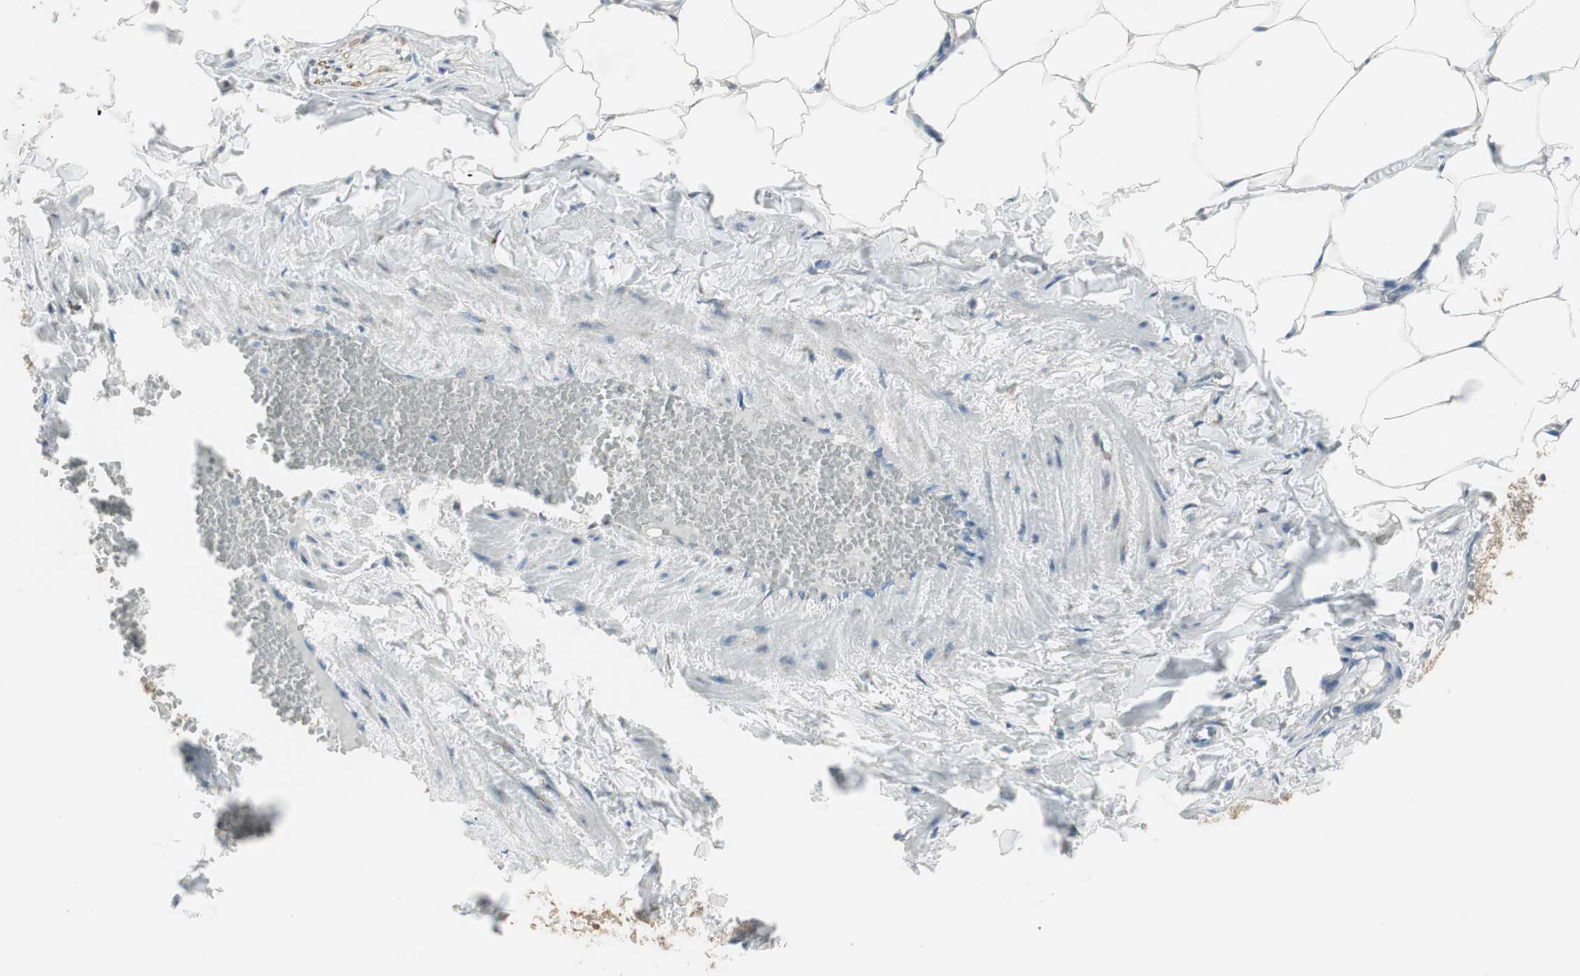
{"staining": {"intensity": "moderate", "quantity": ">75%", "location": "cytoplasmic/membranous"}, "tissue": "adipose tissue", "cell_type": "Adipocytes", "image_type": "normal", "snomed": [{"axis": "morphology", "description": "Normal tissue, NOS"}, {"axis": "topography", "description": "Vascular tissue"}], "caption": "Moderate cytoplasmic/membranous staining is identified in about >75% of adipocytes in normal adipose tissue.", "gene": "RARRES1", "patient": {"sex": "male", "age": 41}}